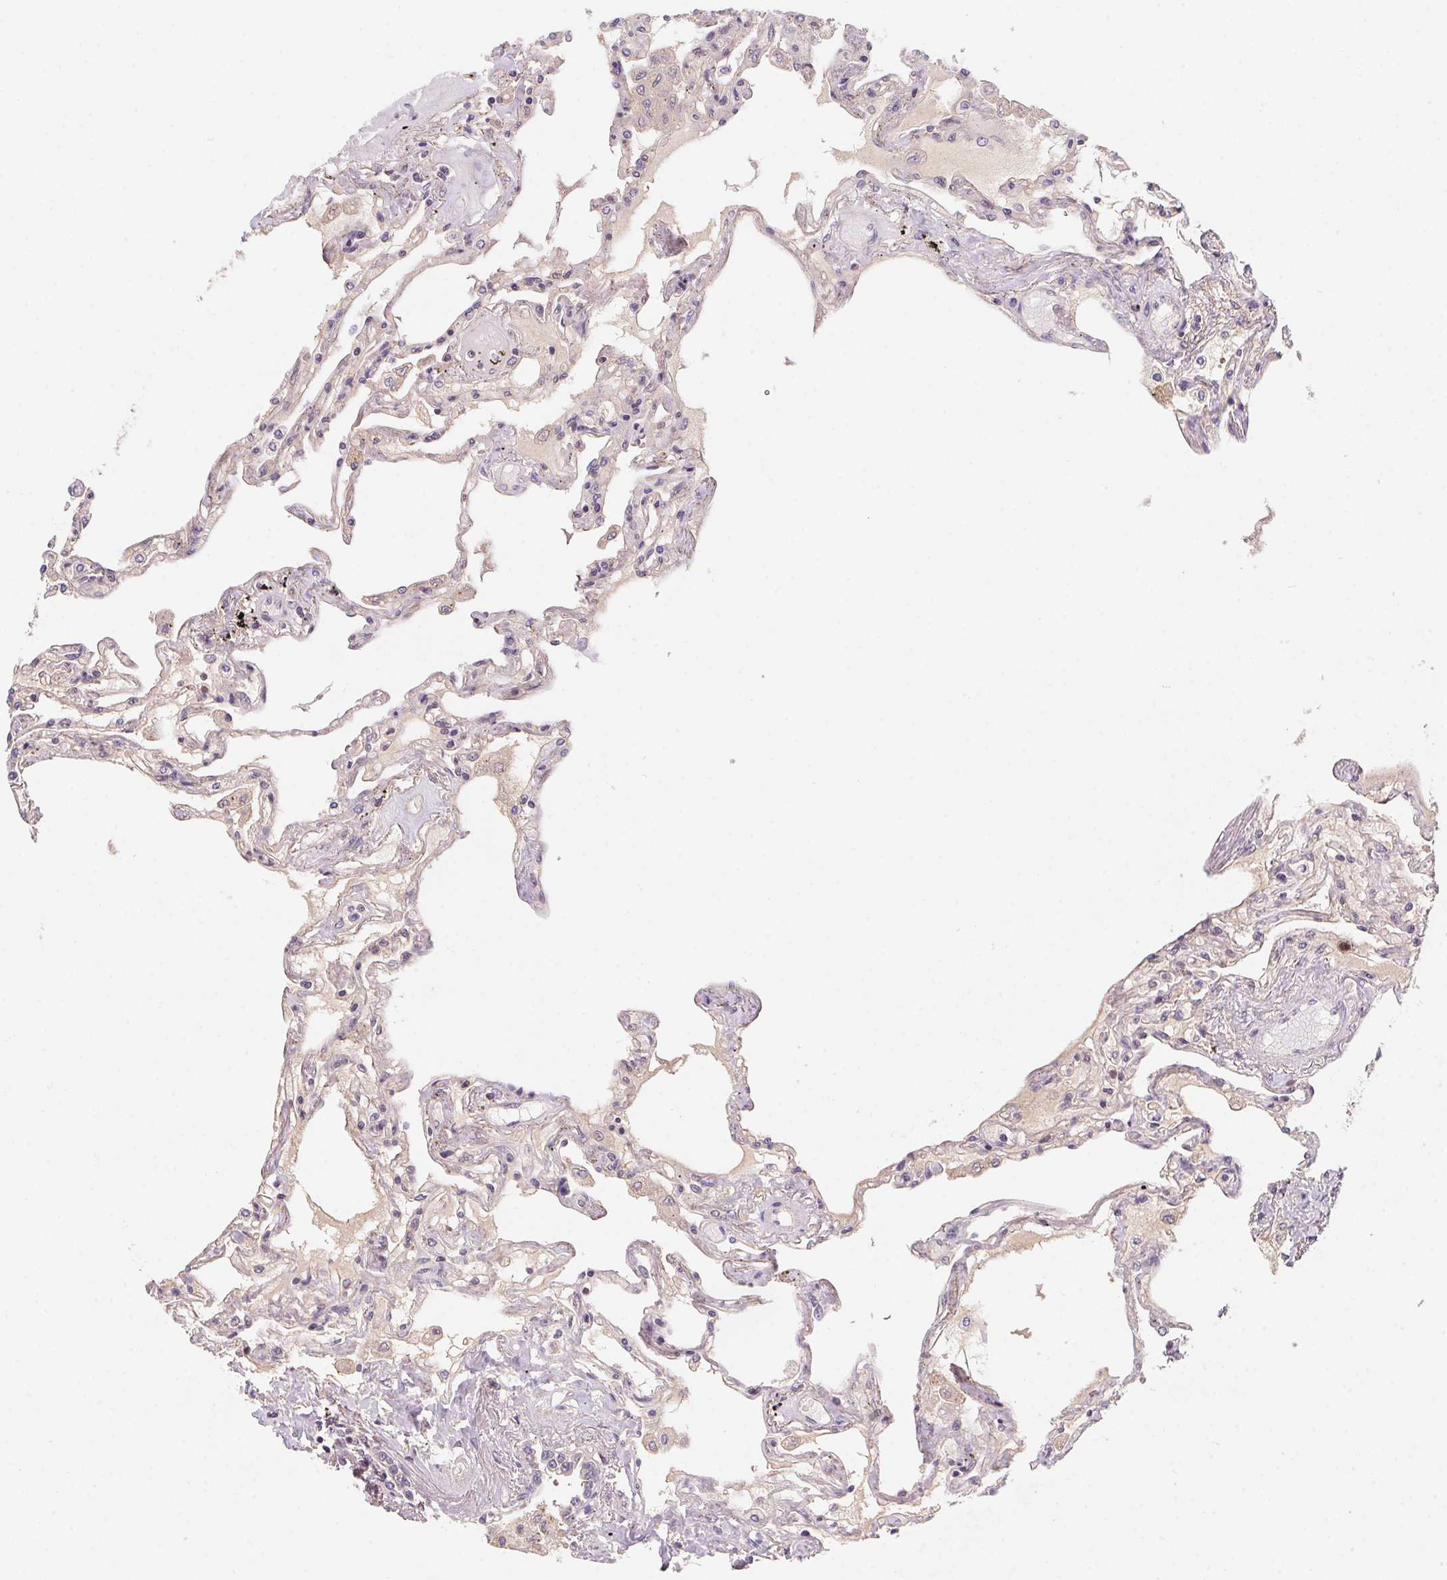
{"staining": {"intensity": "negative", "quantity": "none", "location": "none"}, "tissue": "lung", "cell_type": "Alveolar cells", "image_type": "normal", "snomed": [{"axis": "morphology", "description": "Normal tissue, NOS"}, {"axis": "morphology", "description": "Adenocarcinoma, NOS"}, {"axis": "topography", "description": "Cartilage tissue"}, {"axis": "topography", "description": "Lung"}], "caption": "Lung was stained to show a protein in brown. There is no significant positivity in alveolar cells. (Brightfield microscopy of DAB (3,3'-diaminobenzidine) immunohistochemistry (IHC) at high magnification).", "gene": "SLC52A2", "patient": {"sex": "female", "age": 67}}